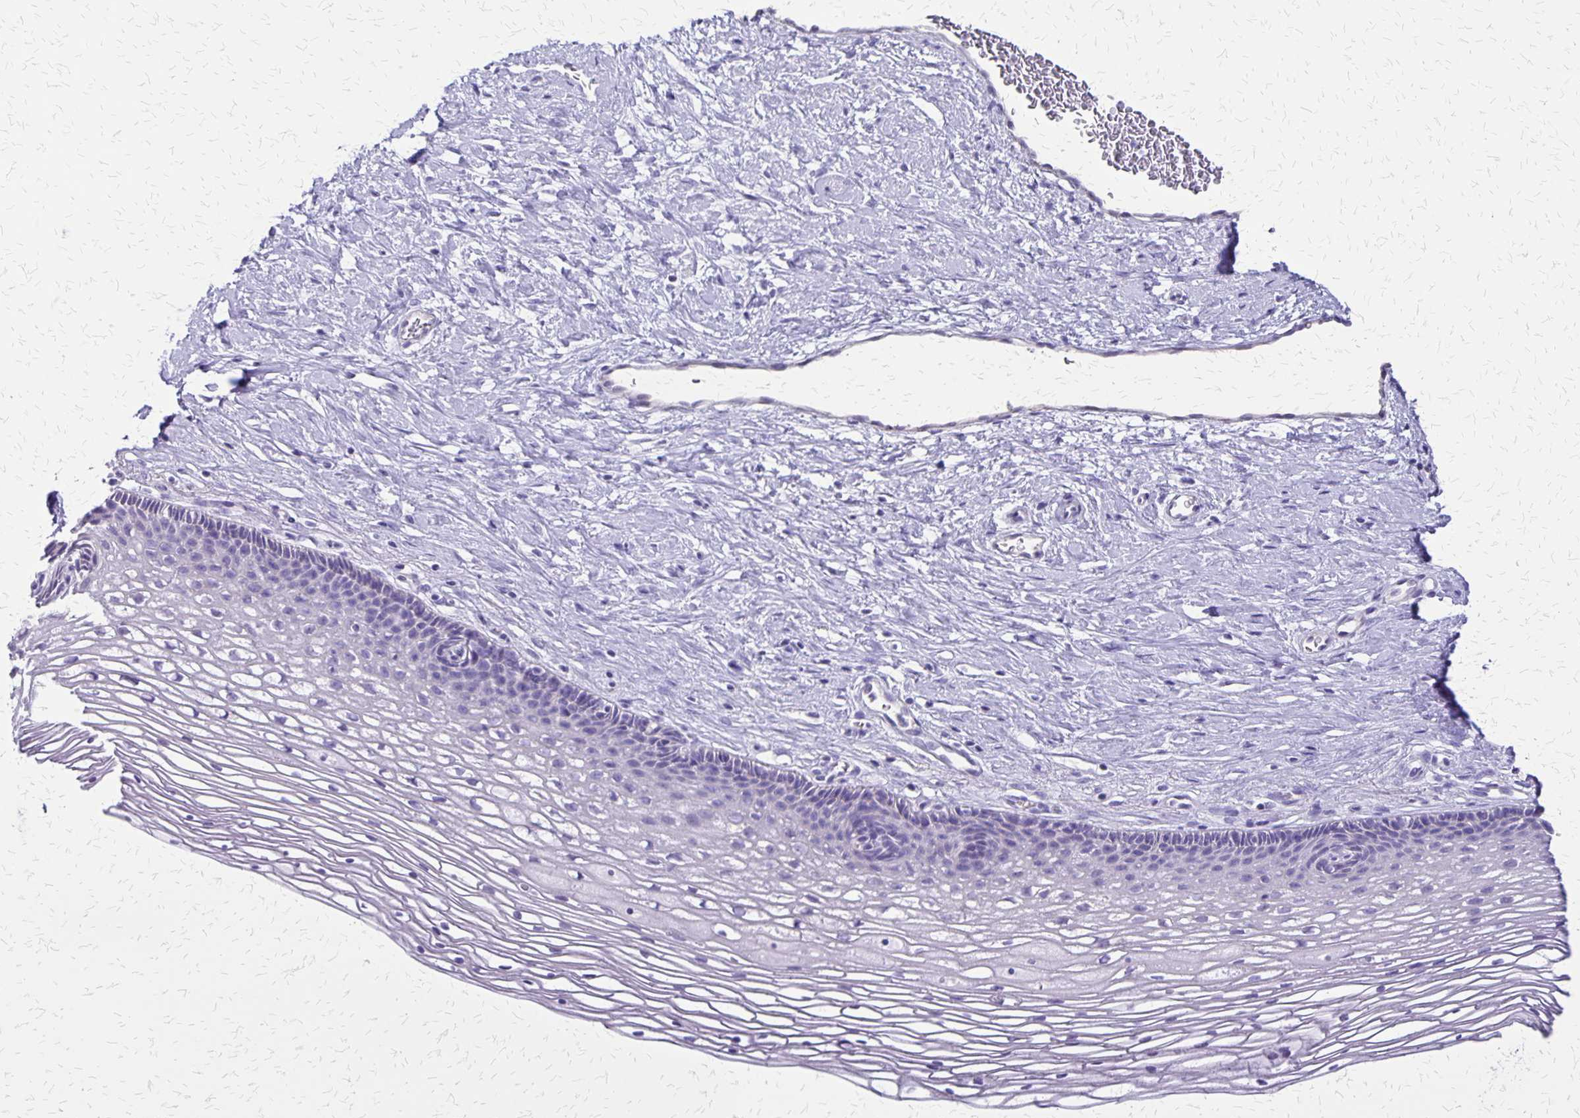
{"staining": {"intensity": "negative", "quantity": "none", "location": "none"}, "tissue": "cervix", "cell_type": "Glandular cells", "image_type": "normal", "snomed": [{"axis": "morphology", "description": "Normal tissue, NOS"}, {"axis": "topography", "description": "Cervix"}], "caption": "A photomicrograph of cervix stained for a protein exhibits no brown staining in glandular cells. (Immunohistochemistry, brightfield microscopy, high magnification).", "gene": "SI", "patient": {"sex": "female", "age": 34}}